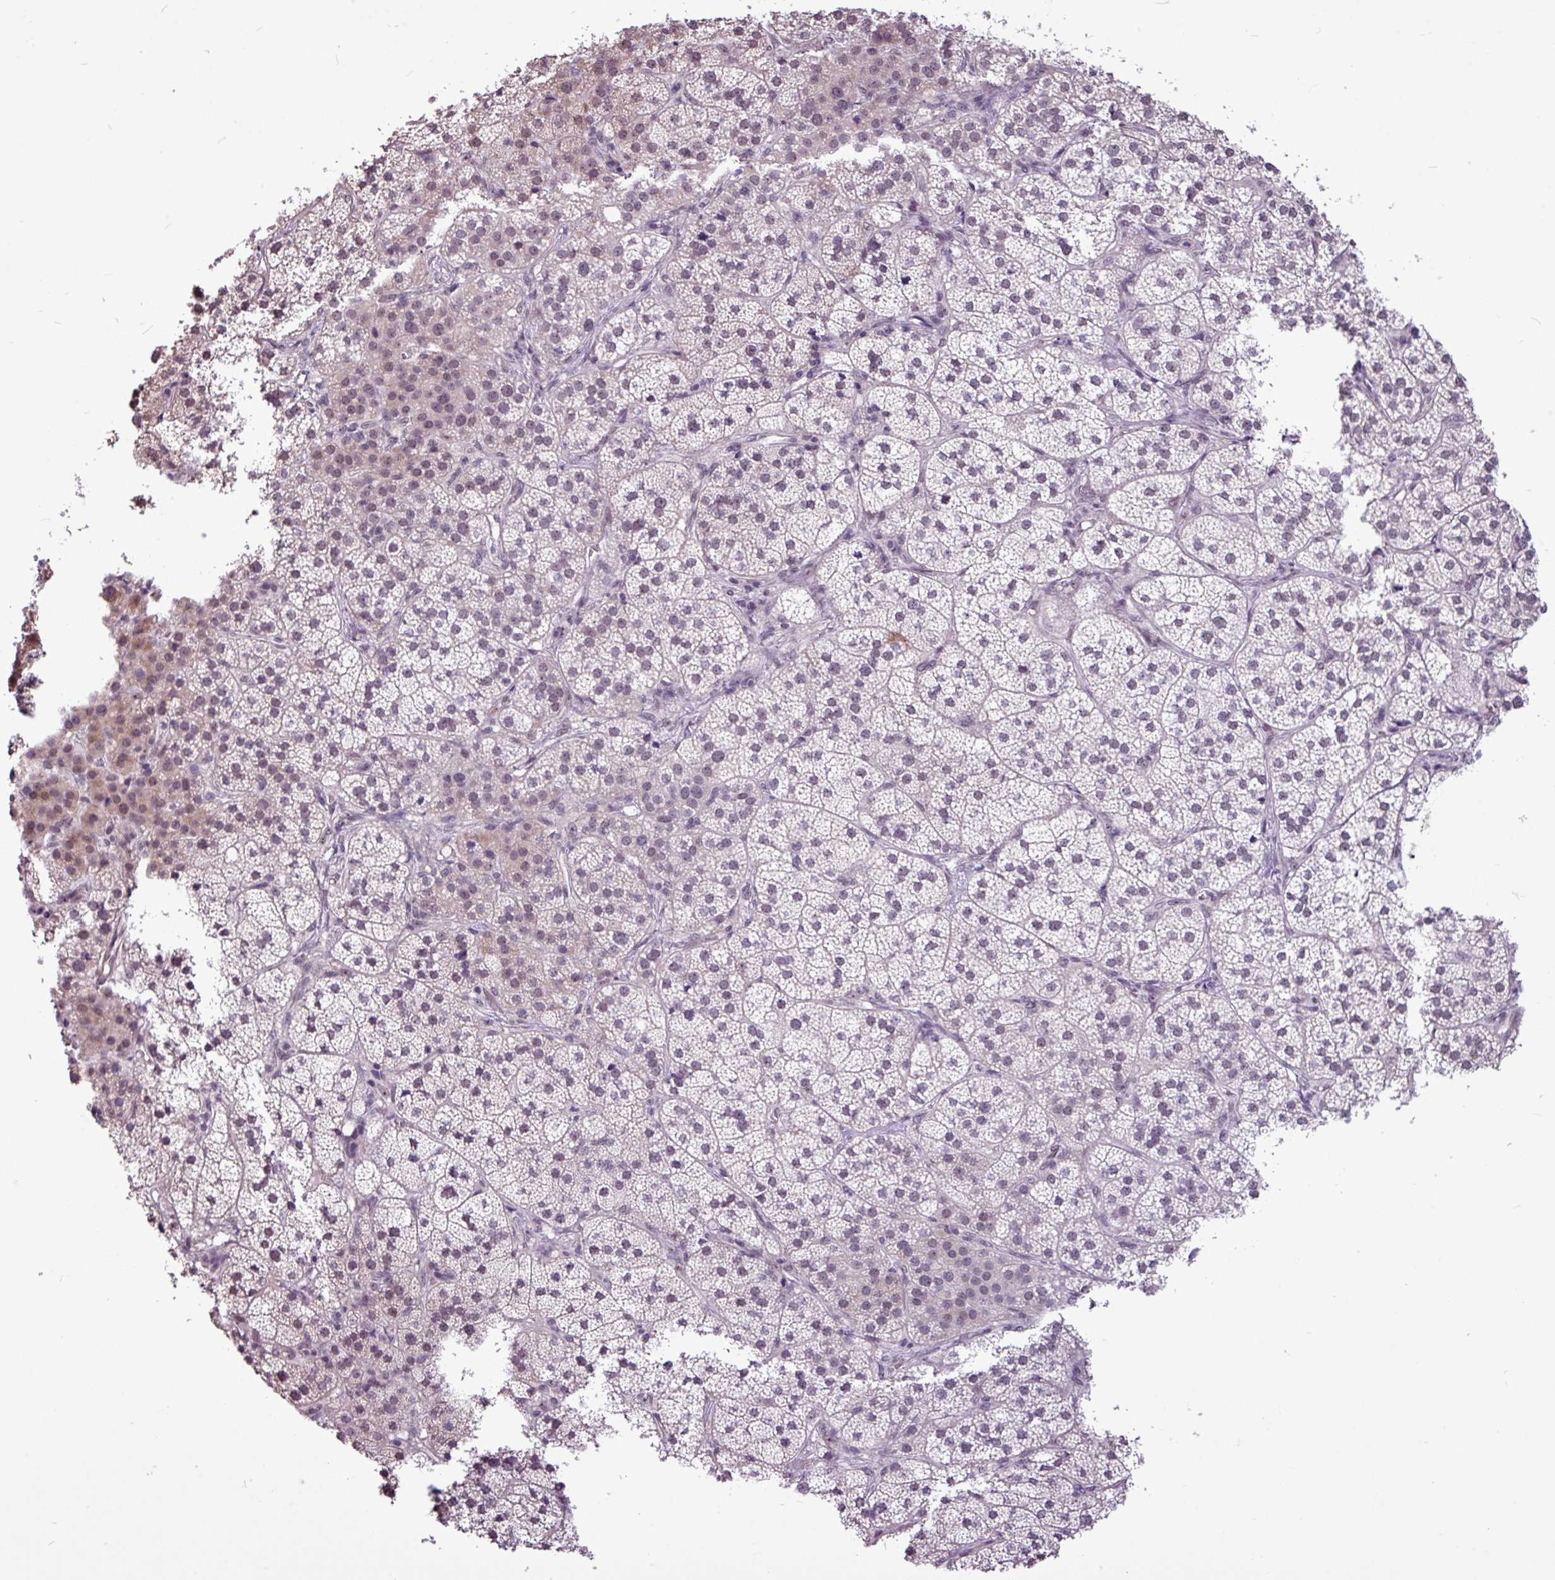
{"staining": {"intensity": "moderate", "quantity": "25%-75%", "location": "cytoplasmic/membranous,nuclear"}, "tissue": "adrenal gland", "cell_type": "Glandular cells", "image_type": "normal", "snomed": [{"axis": "morphology", "description": "Normal tissue, NOS"}, {"axis": "topography", "description": "Adrenal gland"}], "caption": "A brown stain shows moderate cytoplasmic/membranous,nuclear expression of a protein in glandular cells of benign adrenal gland.", "gene": "UTP18", "patient": {"sex": "female", "age": 58}}